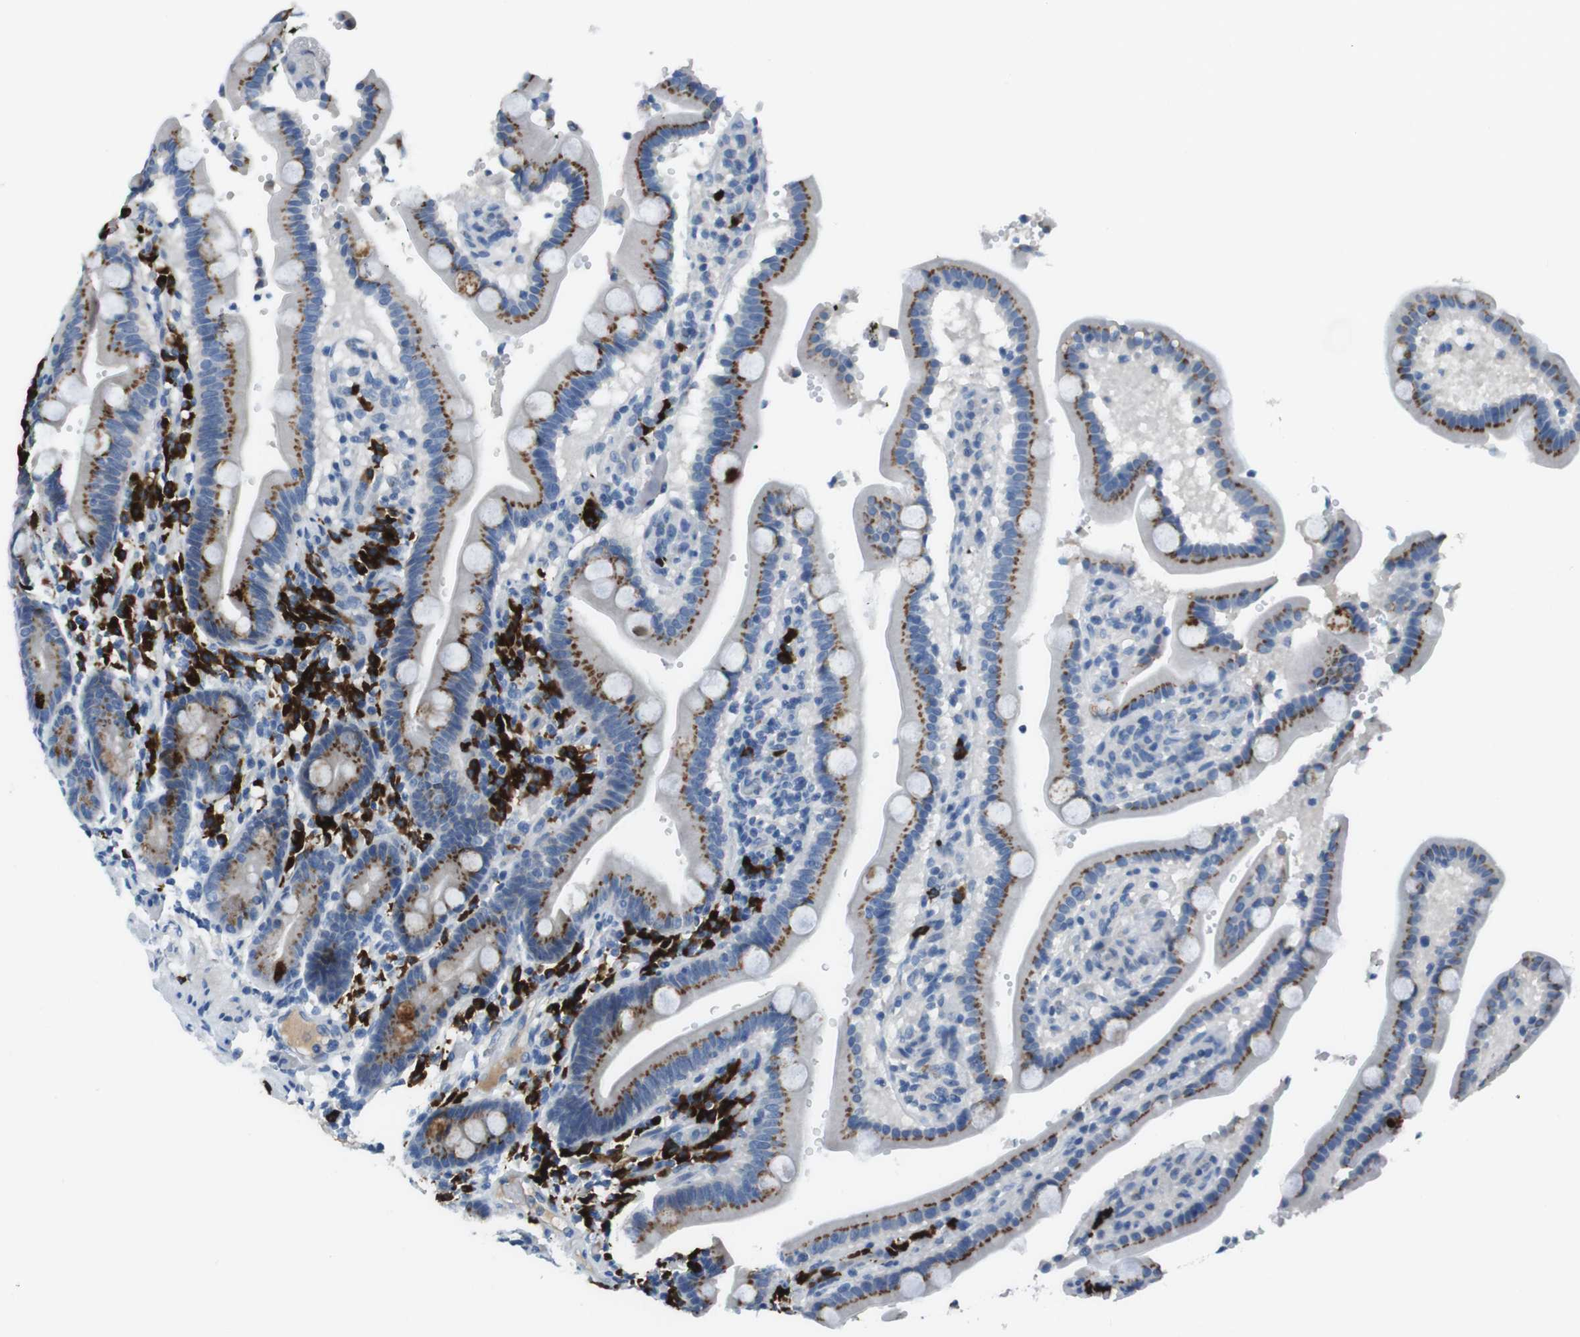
{"staining": {"intensity": "moderate", "quantity": ">75%", "location": "cytoplasmic/membranous"}, "tissue": "duodenum", "cell_type": "Glandular cells", "image_type": "normal", "snomed": [{"axis": "morphology", "description": "Normal tissue, NOS"}, {"axis": "topography", "description": "Small intestine, NOS"}], "caption": "Duodenum stained for a protein reveals moderate cytoplasmic/membranous positivity in glandular cells. (IHC, brightfield microscopy, high magnification).", "gene": "SLC35A3", "patient": {"sex": "female", "age": 71}}